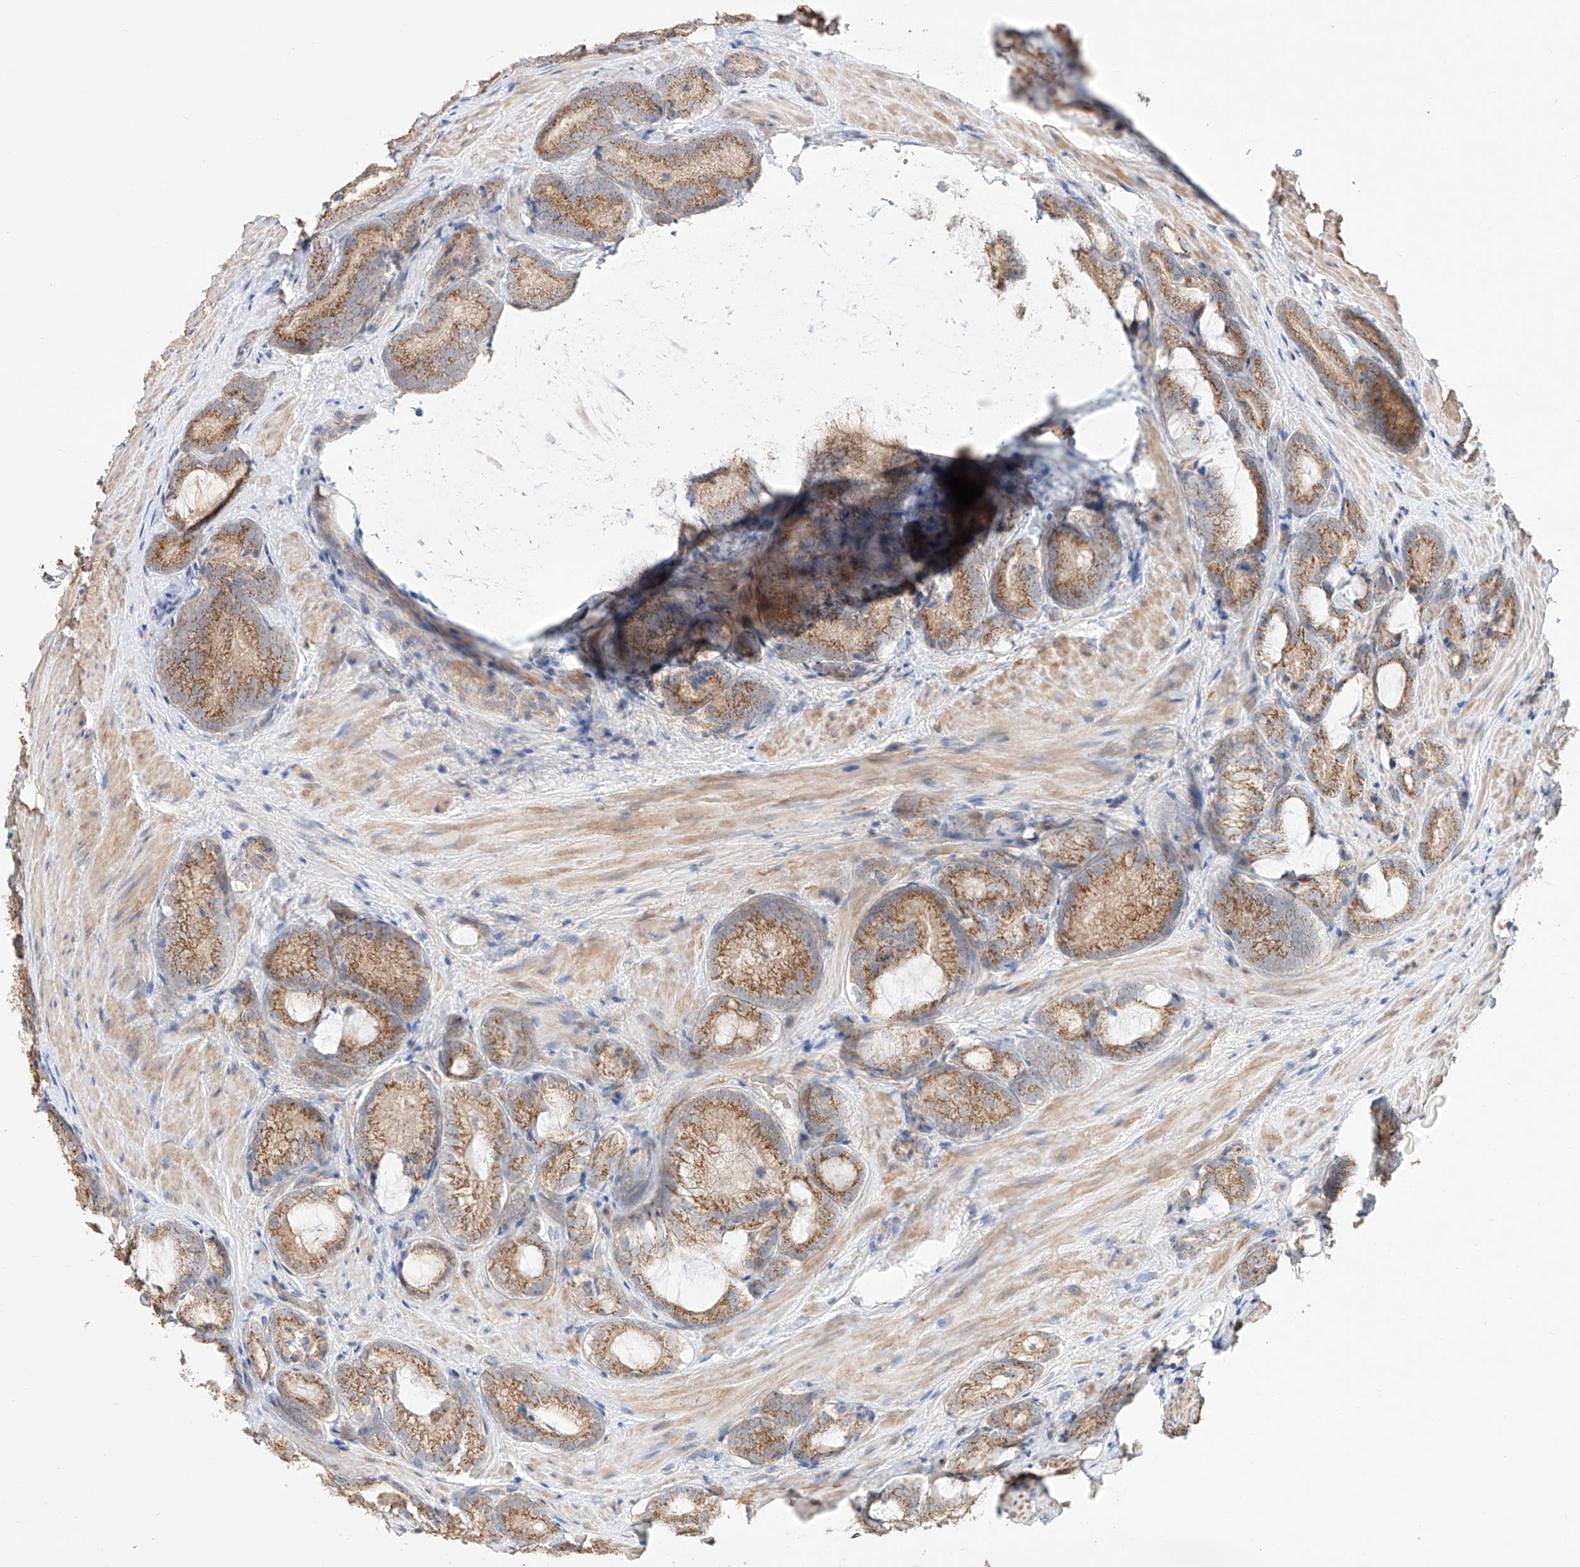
{"staining": {"intensity": "moderate", "quantity": ">75%", "location": "cytoplasmic/membranous"}, "tissue": "prostate cancer", "cell_type": "Tumor cells", "image_type": "cancer", "snomed": [{"axis": "morphology", "description": "Adenocarcinoma, High grade"}, {"axis": "topography", "description": "Prostate"}], "caption": "Protein expression analysis of human prostate cancer reveals moderate cytoplasmic/membranous staining in about >75% of tumor cells.", "gene": "MOSPD1", "patient": {"sex": "male", "age": 63}}